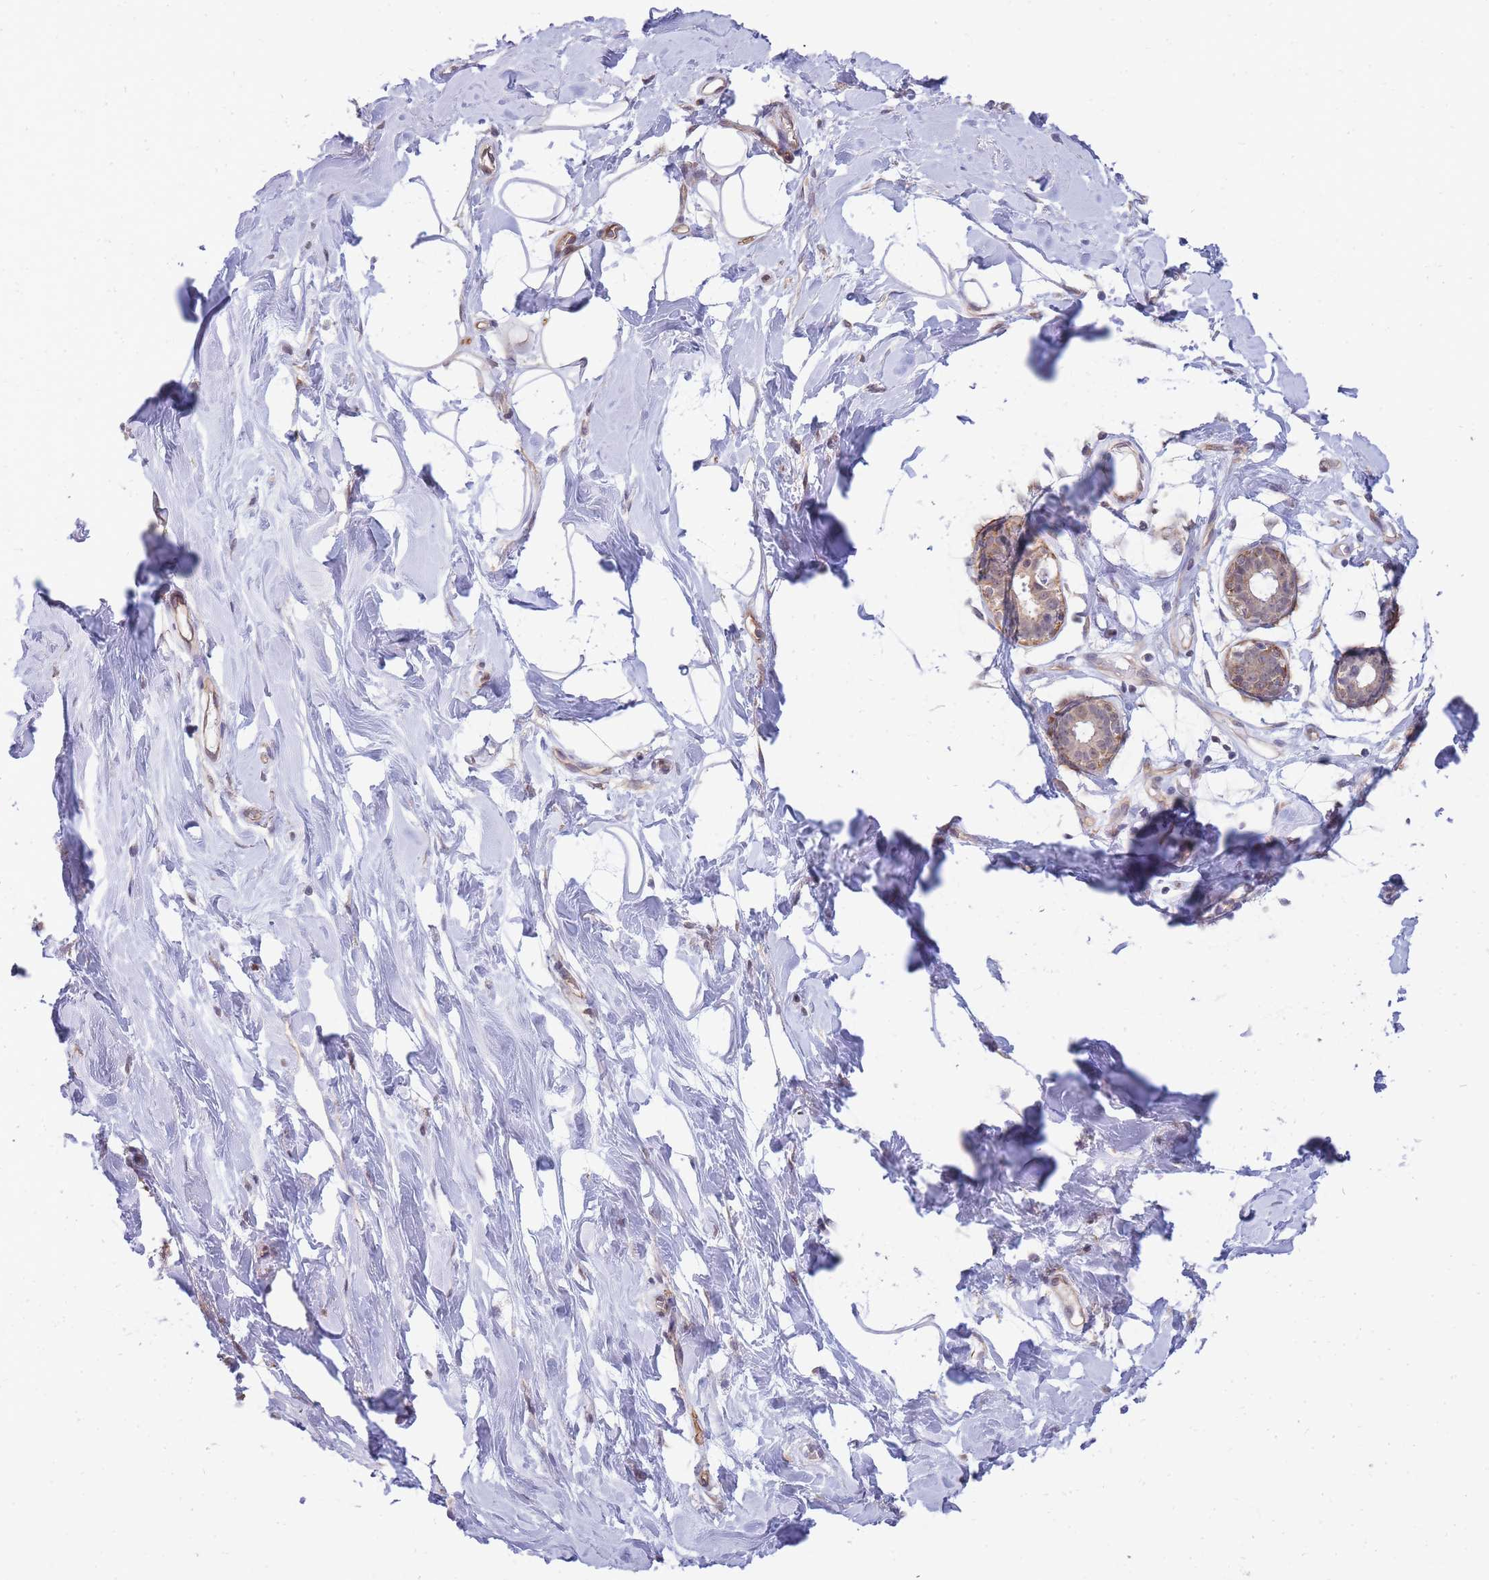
{"staining": {"intensity": "negative", "quantity": "none", "location": "none"}, "tissue": "adipose tissue", "cell_type": "Adipocytes", "image_type": "normal", "snomed": [{"axis": "morphology", "description": "Normal tissue, NOS"}, {"axis": "topography", "description": "Breast"}], "caption": "Immunohistochemistry photomicrograph of benign adipose tissue: adipose tissue stained with DAB (3,3'-diaminobenzidine) reveals no significant protein expression in adipocytes.", "gene": "C19orf25", "patient": {"sex": "female", "age": 26}}